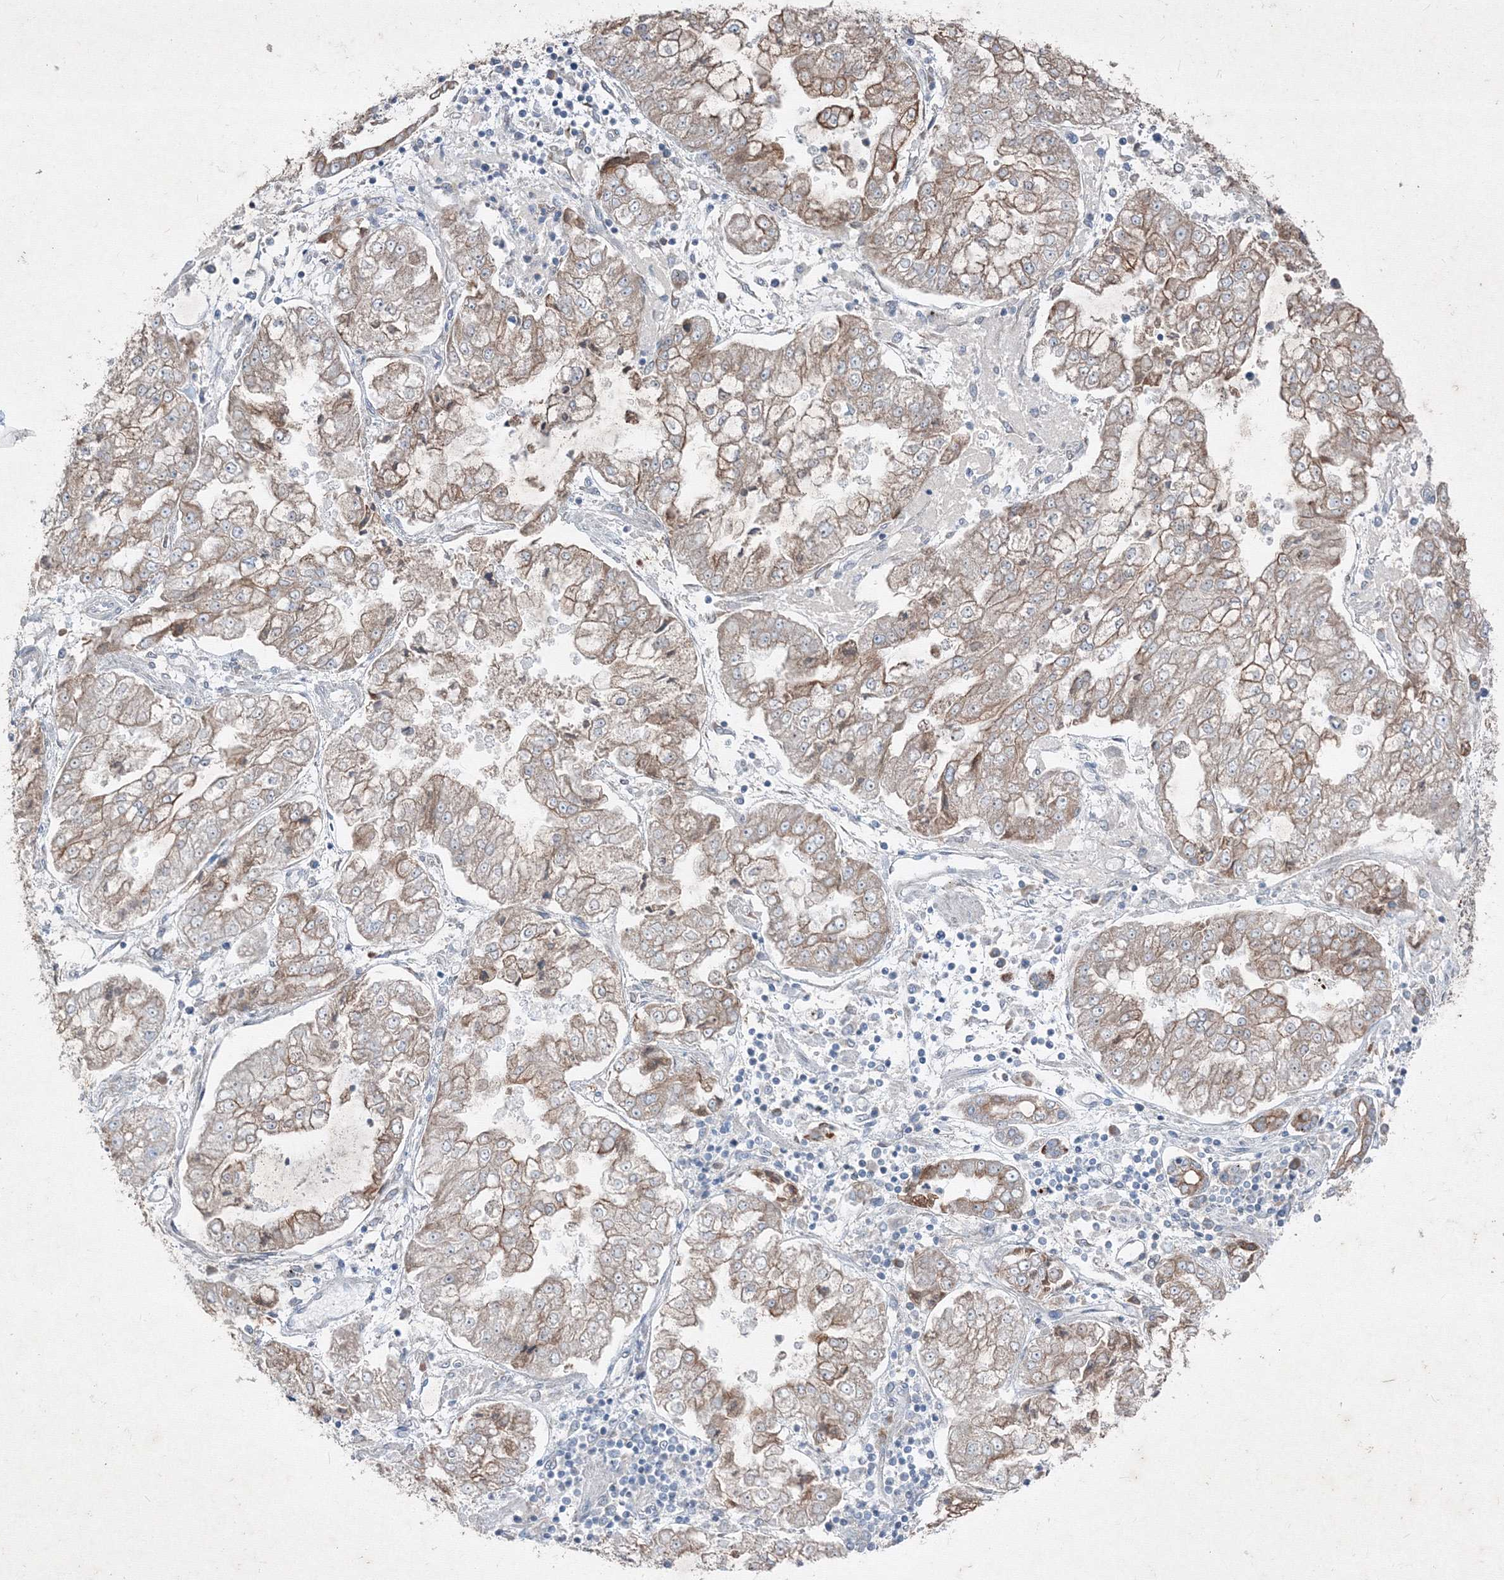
{"staining": {"intensity": "moderate", "quantity": ">75%", "location": "cytoplasmic/membranous"}, "tissue": "stomach cancer", "cell_type": "Tumor cells", "image_type": "cancer", "snomed": [{"axis": "morphology", "description": "Adenocarcinoma, NOS"}, {"axis": "topography", "description": "Stomach"}], "caption": "Protein expression analysis of adenocarcinoma (stomach) demonstrates moderate cytoplasmic/membranous positivity in approximately >75% of tumor cells.", "gene": "IFNAR1", "patient": {"sex": "male", "age": 76}}